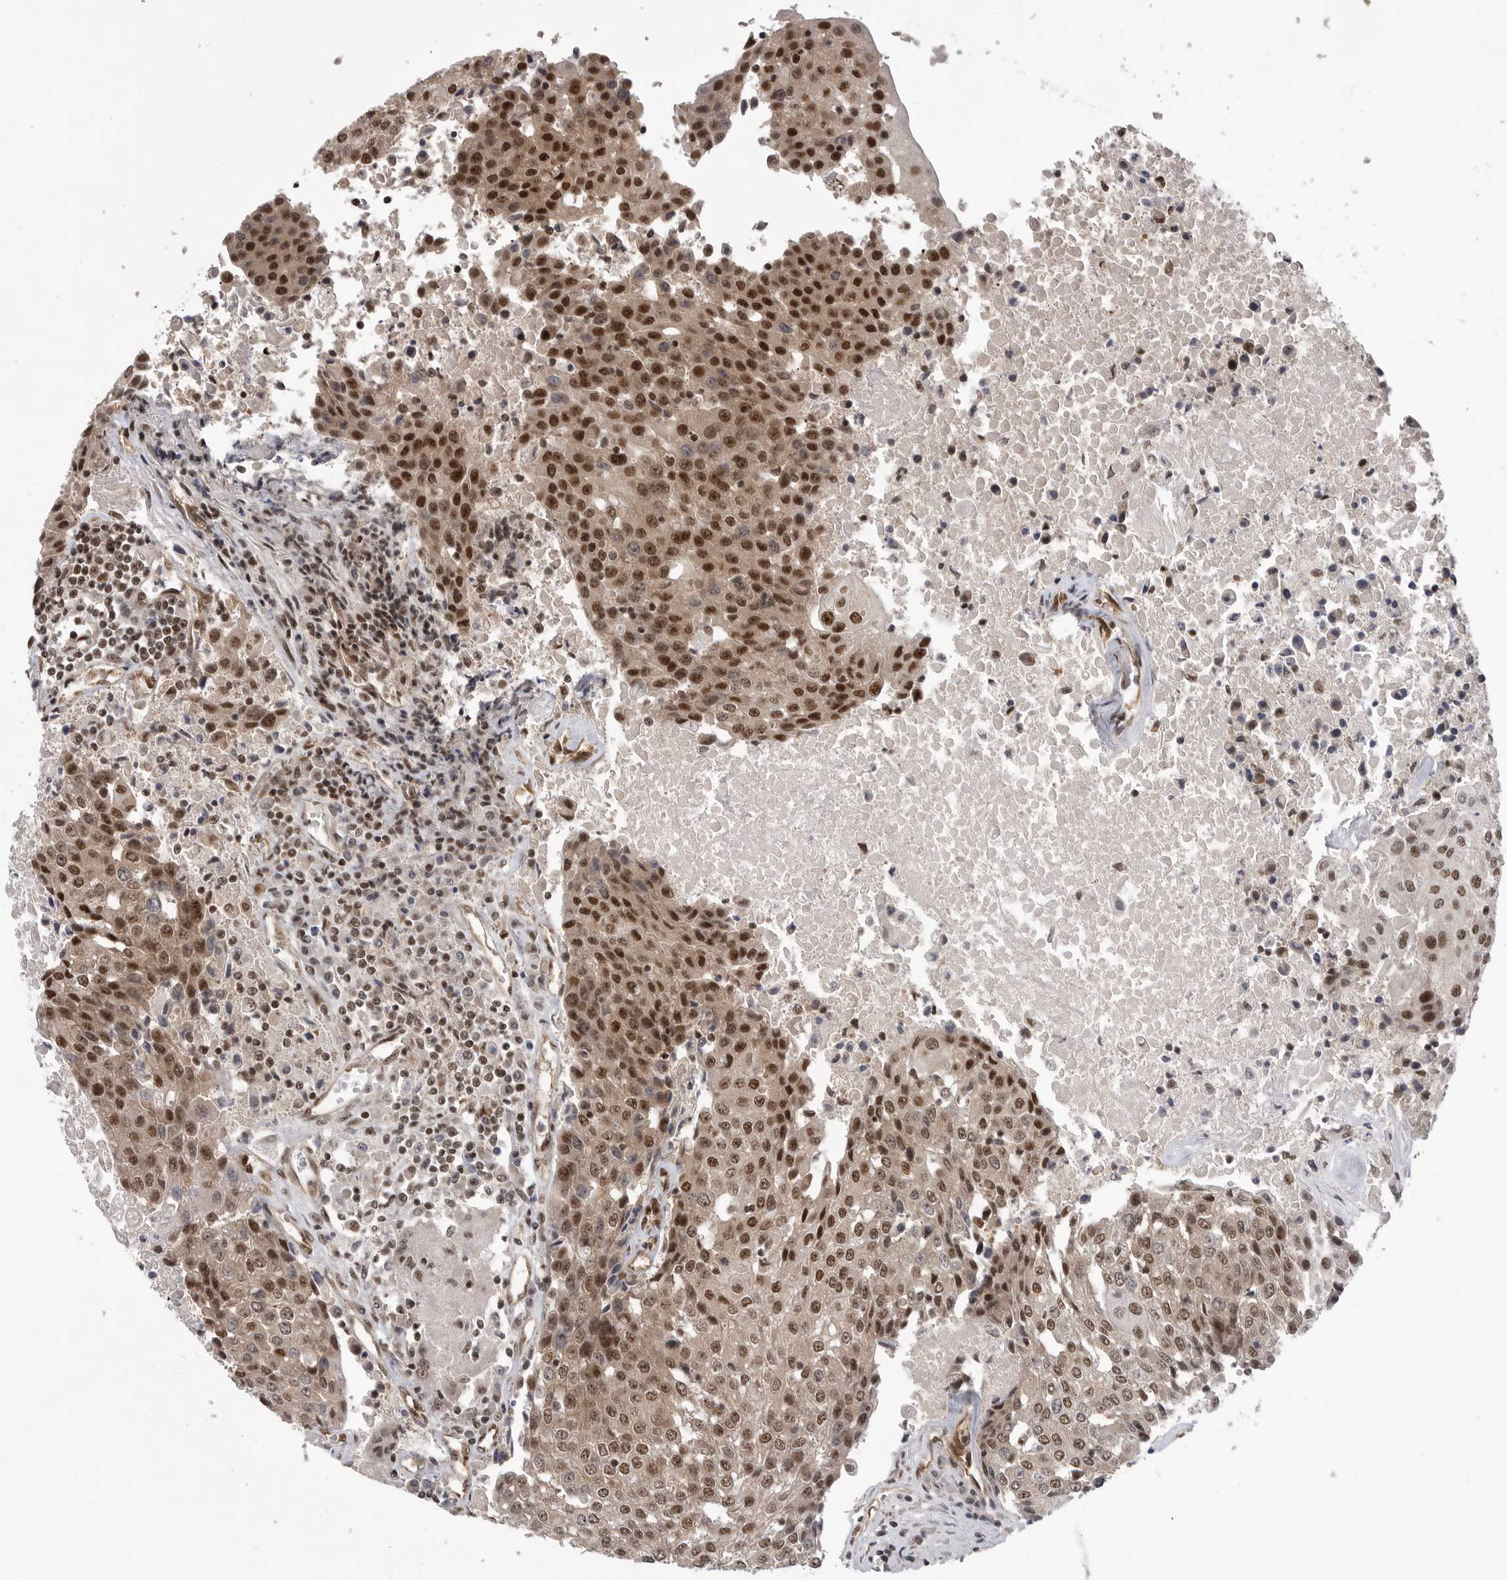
{"staining": {"intensity": "moderate", "quantity": ">75%", "location": "nuclear"}, "tissue": "urothelial cancer", "cell_type": "Tumor cells", "image_type": "cancer", "snomed": [{"axis": "morphology", "description": "Urothelial carcinoma, High grade"}, {"axis": "topography", "description": "Urinary bladder"}], "caption": "Moderate nuclear expression is appreciated in approximately >75% of tumor cells in urothelial cancer.", "gene": "PPP1R8", "patient": {"sex": "female", "age": 85}}